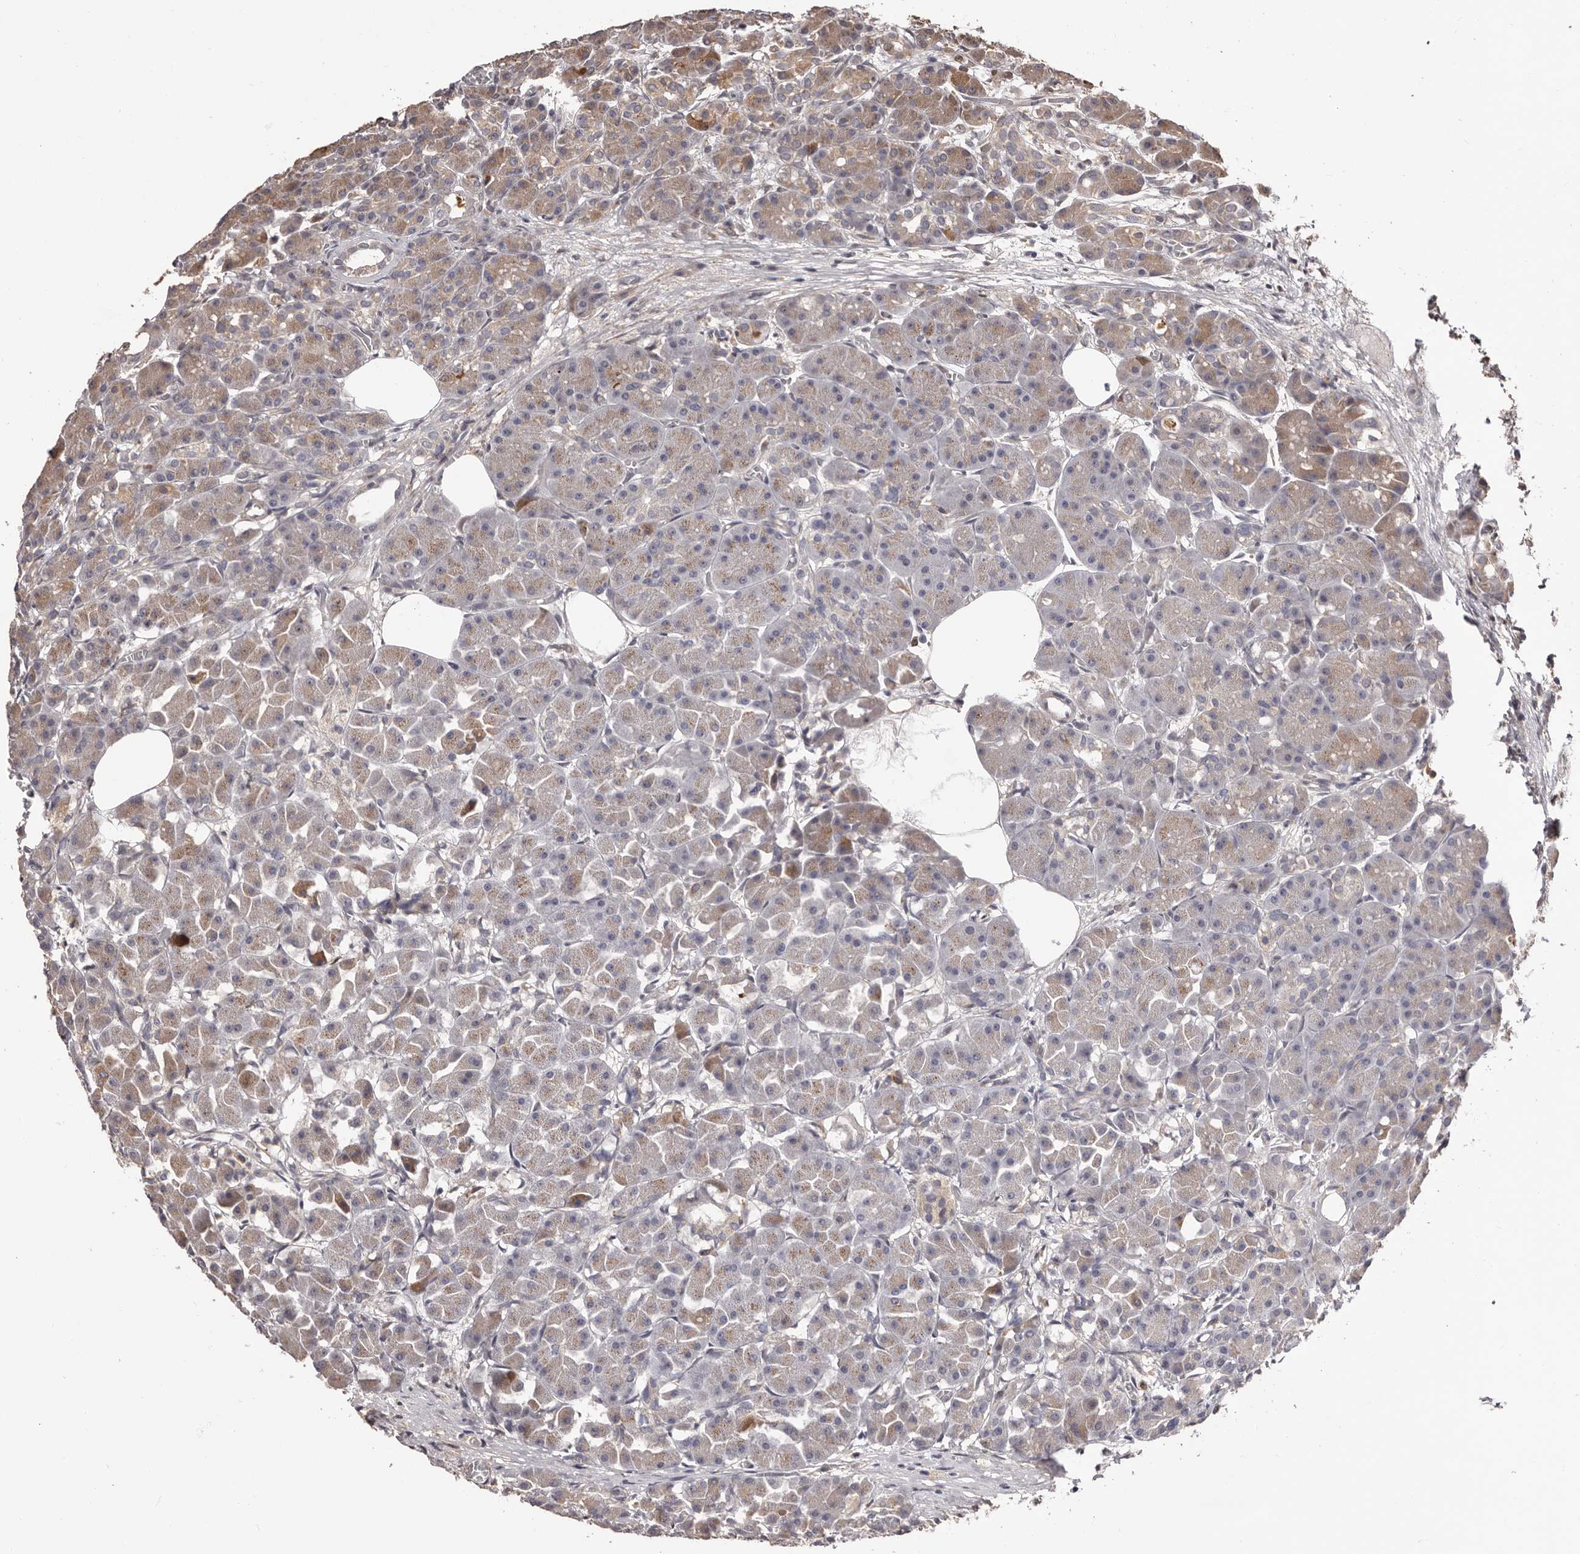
{"staining": {"intensity": "weak", "quantity": "<25%", "location": "cytoplasmic/membranous"}, "tissue": "pancreas", "cell_type": "Exocrine glandular cells", "image_type": "normal", "snomed": [{"axis": "morphology", "description": "Normal tissue, NOS"}, {"axis": "topography", "description": "Pancreas"}], "caption": "There is no significant expression in exocrine glandular cells of pancreas. (DAB (3,3'-diaminobenzidine) immunohistochemistry (IHC), high magnification).", "gene": "ZCCHC7", "patient": {"sex": "male", "age": 63}}